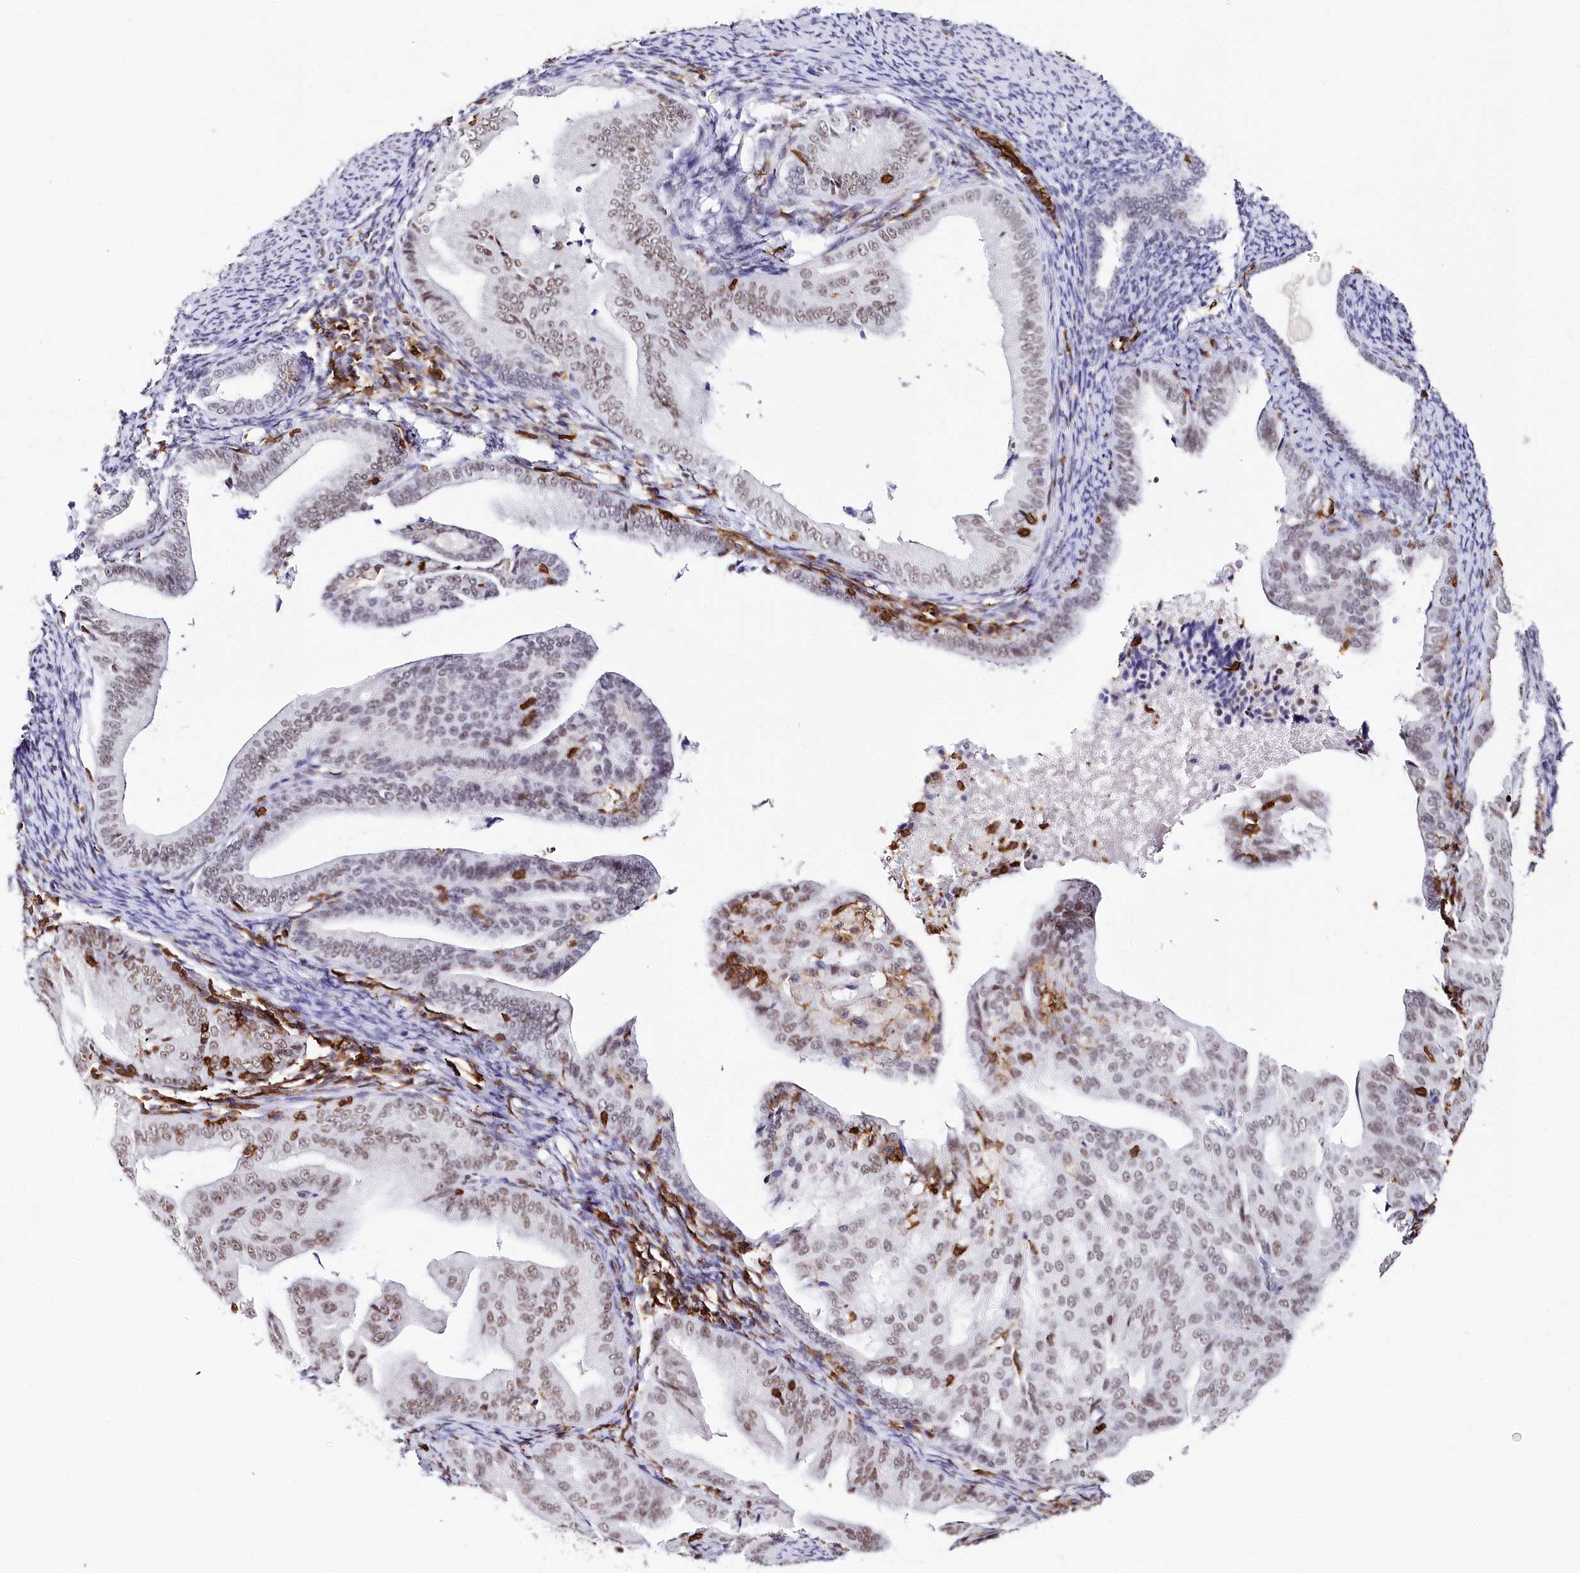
{"staining": {"intensity": "weak", "quantity": ">75%", "location": "nuclear"}, "tissue": "endometrial cancer", "cell_type": "Tumor cells", "image_type": "cancer", "snomed": [{"axis": "morphology", "description": "Adenocarcinoma, NOS"}, {"axis": "topography", "description": "Endometrium"}], "caption": "Endometrial adenocarcinoma was stained to show a protein in brown. There is low levels of weak nuclear positivity in approximately >75% of tumor cells. (brown staining indicates protein expression, while blue staining denotes nuclei).", "gene": "BARD1", "patient": {"sex": "female", "age": 58}}